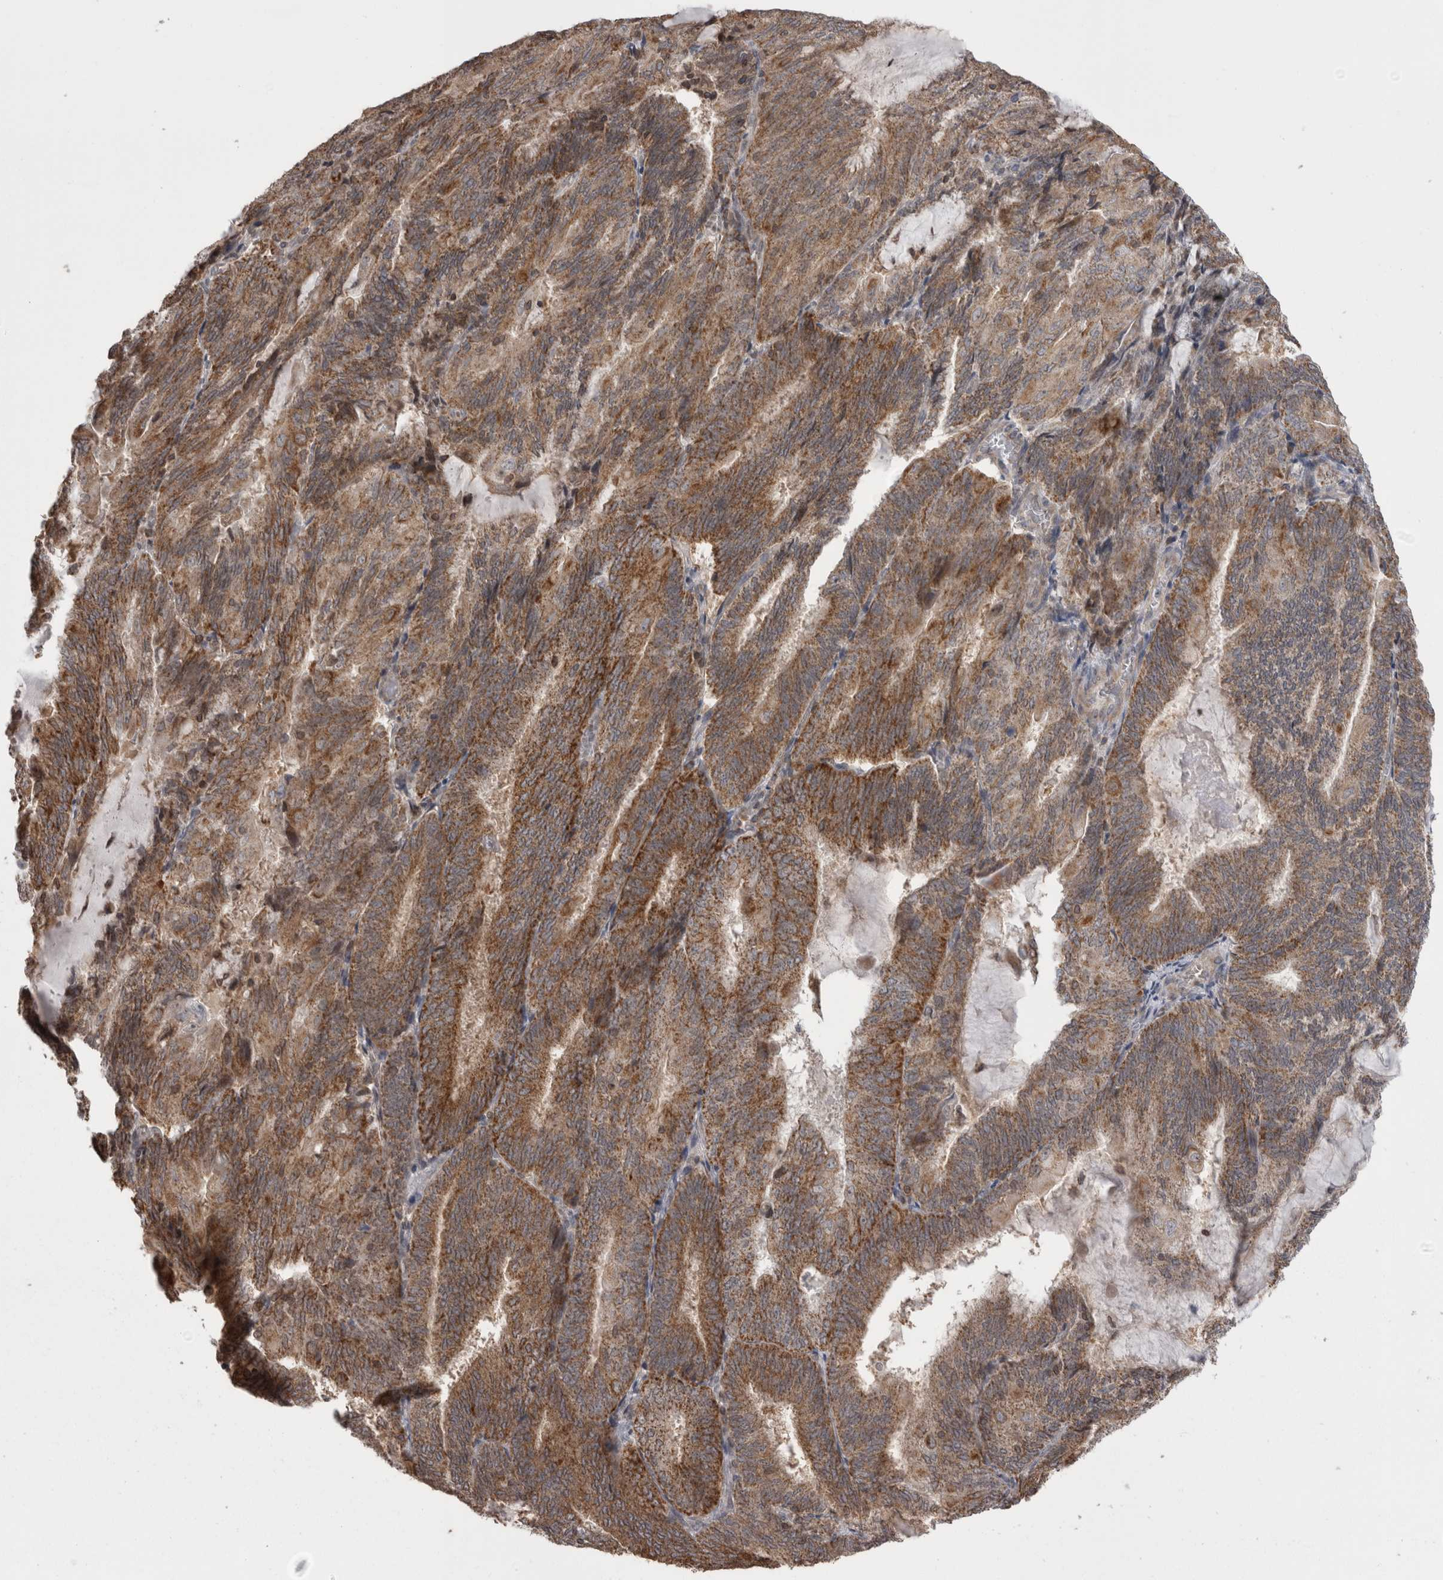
{"staining": {"intensity": "moderate", "quantity": ">75%", "location": "cytoplasmic/membranous"}, "tissue": "endometrial cancer", "cell_type": "Tumor cells", "image_type": "cancer", "snomed": [{"axis": "morphology", "description": "Adenocarcinoma, NOS"}, {"axis": "topography", "description": "Endometrium"}], "caption": "DAB (3,3'-diaminobenzidine) immunohistochemical staining of endometrial cancer displays moderate cytoplasmic/membranous protein positivity in approximately >75% of tumor cells.", "gene": "DARS2", "patient": {"sex": "female", "age": 81}}